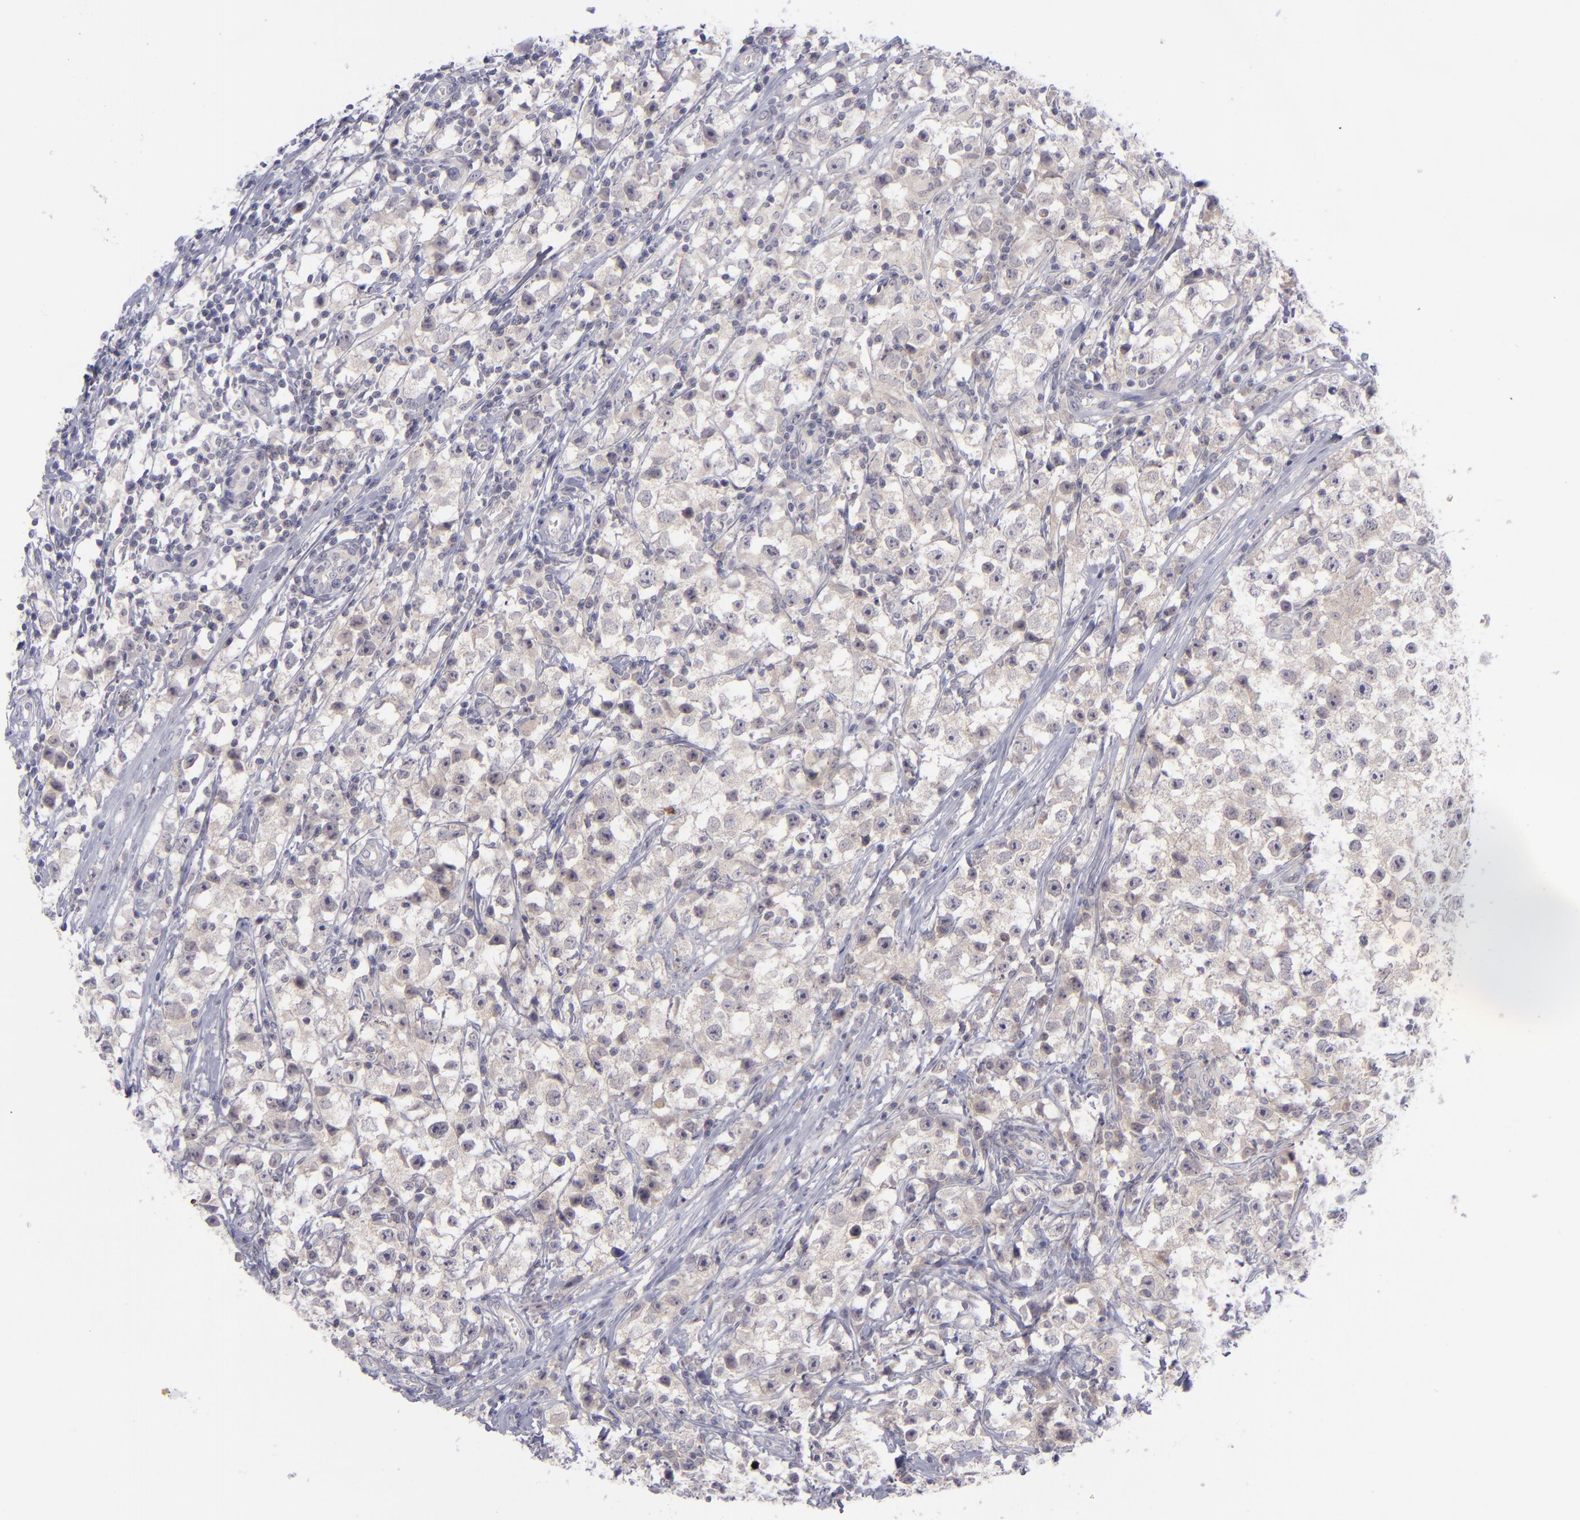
{"staining": {"intensity": "negative", "quantity": "none", "location": "none"}, "tissue": "testis cancer", "cell_type": "Tumor cells", "image_type": "cancer", "snomed": [{"axis": "morphology", "description": "Seminoma, NOS"}, {"axis": "topography", "description": "Testis"}], "caption": "Protein analysis of testis cancer (seminoma) demonstrates no significant expression in tumor cells.", "gene": "EVPL", "patient": {"sex": "male", "age": 35}}